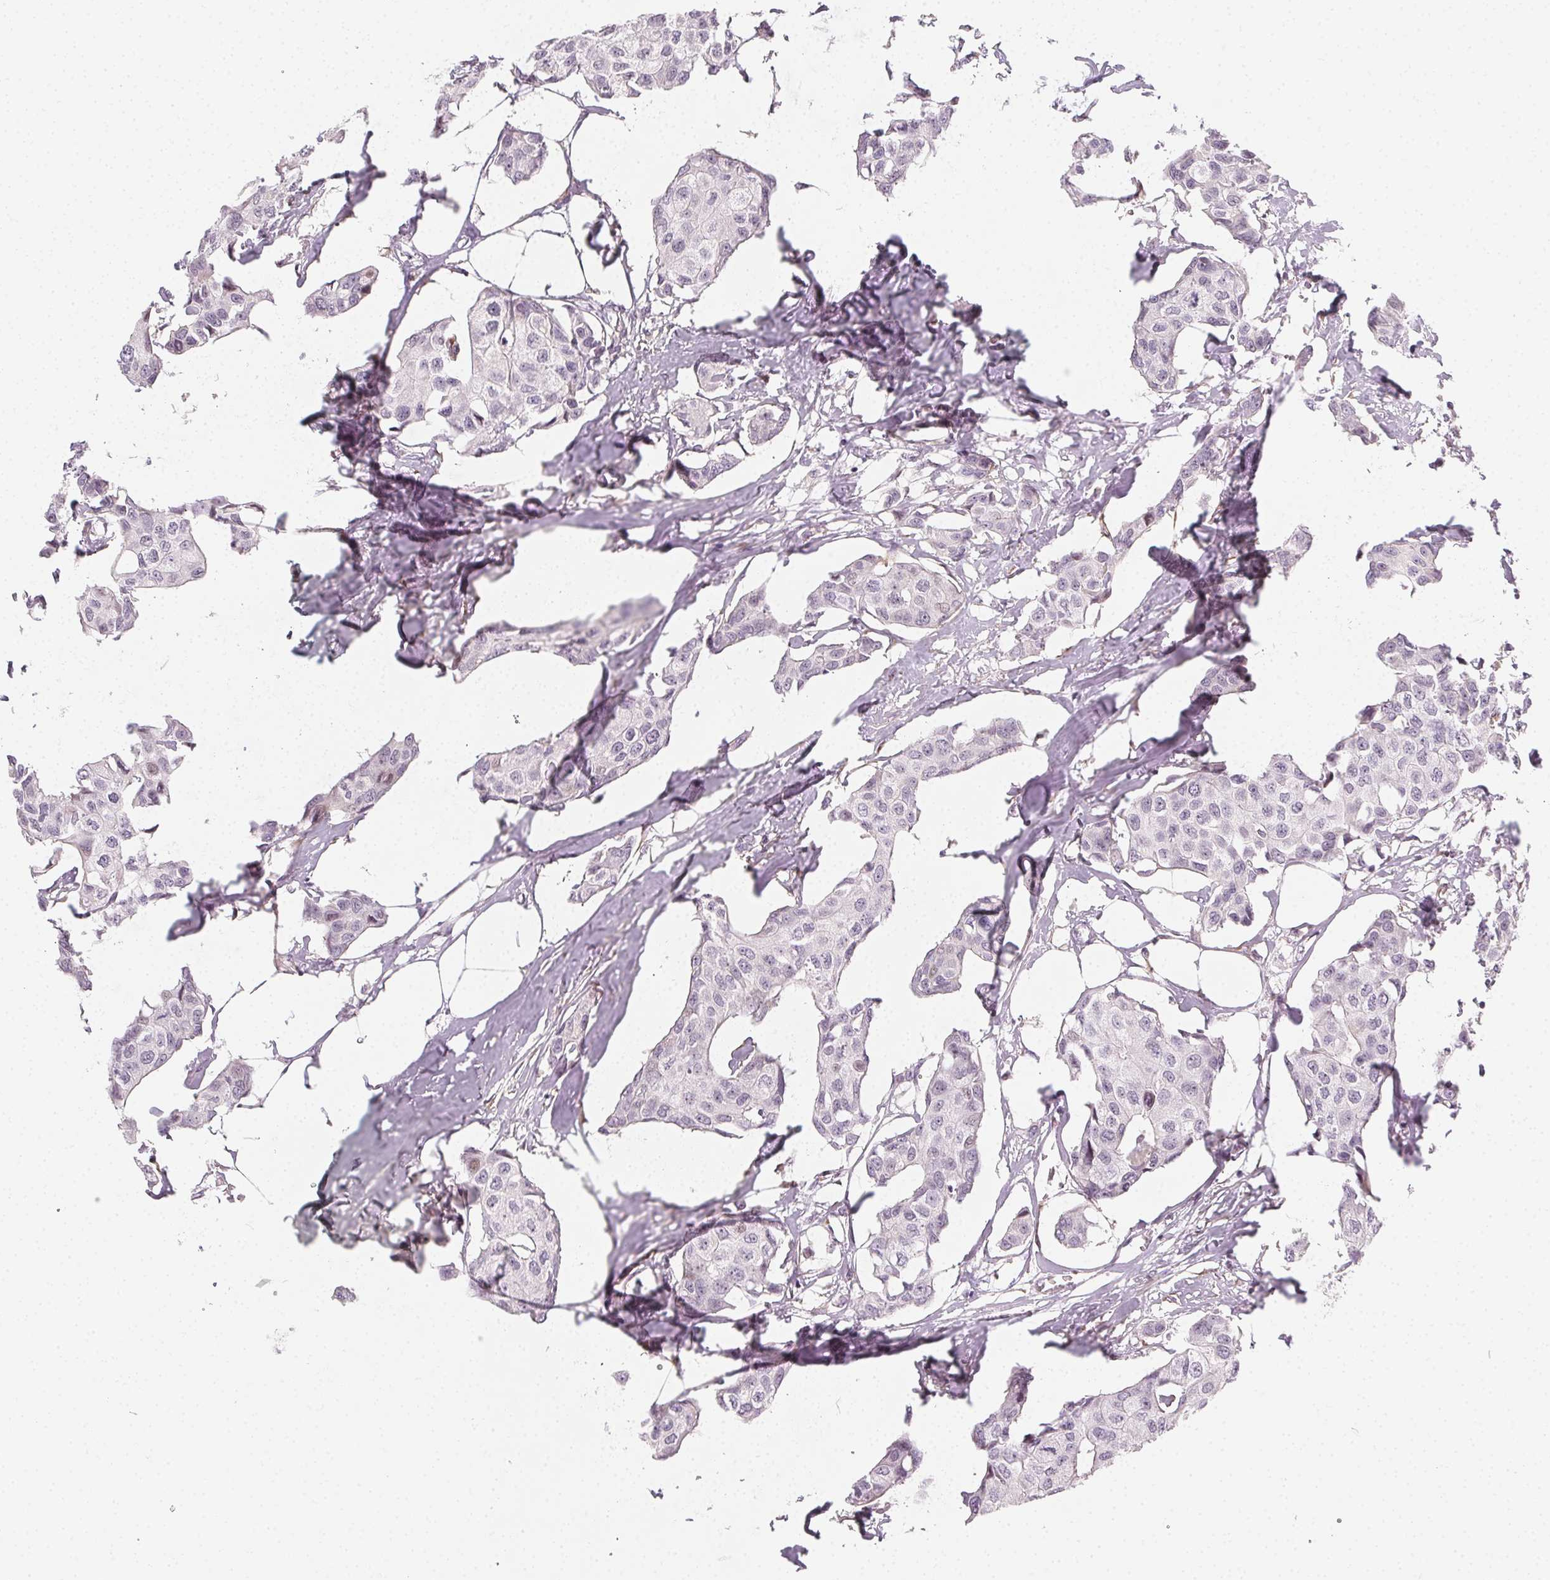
{"staining": {"intensity": "negative", "quantity": "none", "location": "none"}, "tissue": "breast cancer", "cell_type": "Tumor cells", "image_type": "cancer", "snomed": [{"axis": "morphology", "description": "Duct carcinoma"}, {"axis": "topography", "description": "Breast"}], "caption": "Immunohistochemistry of human breast cancer shows no expression in tumor cells.", "gene": "CCDC96", "patient": {"sex": "female", "age": 80}}